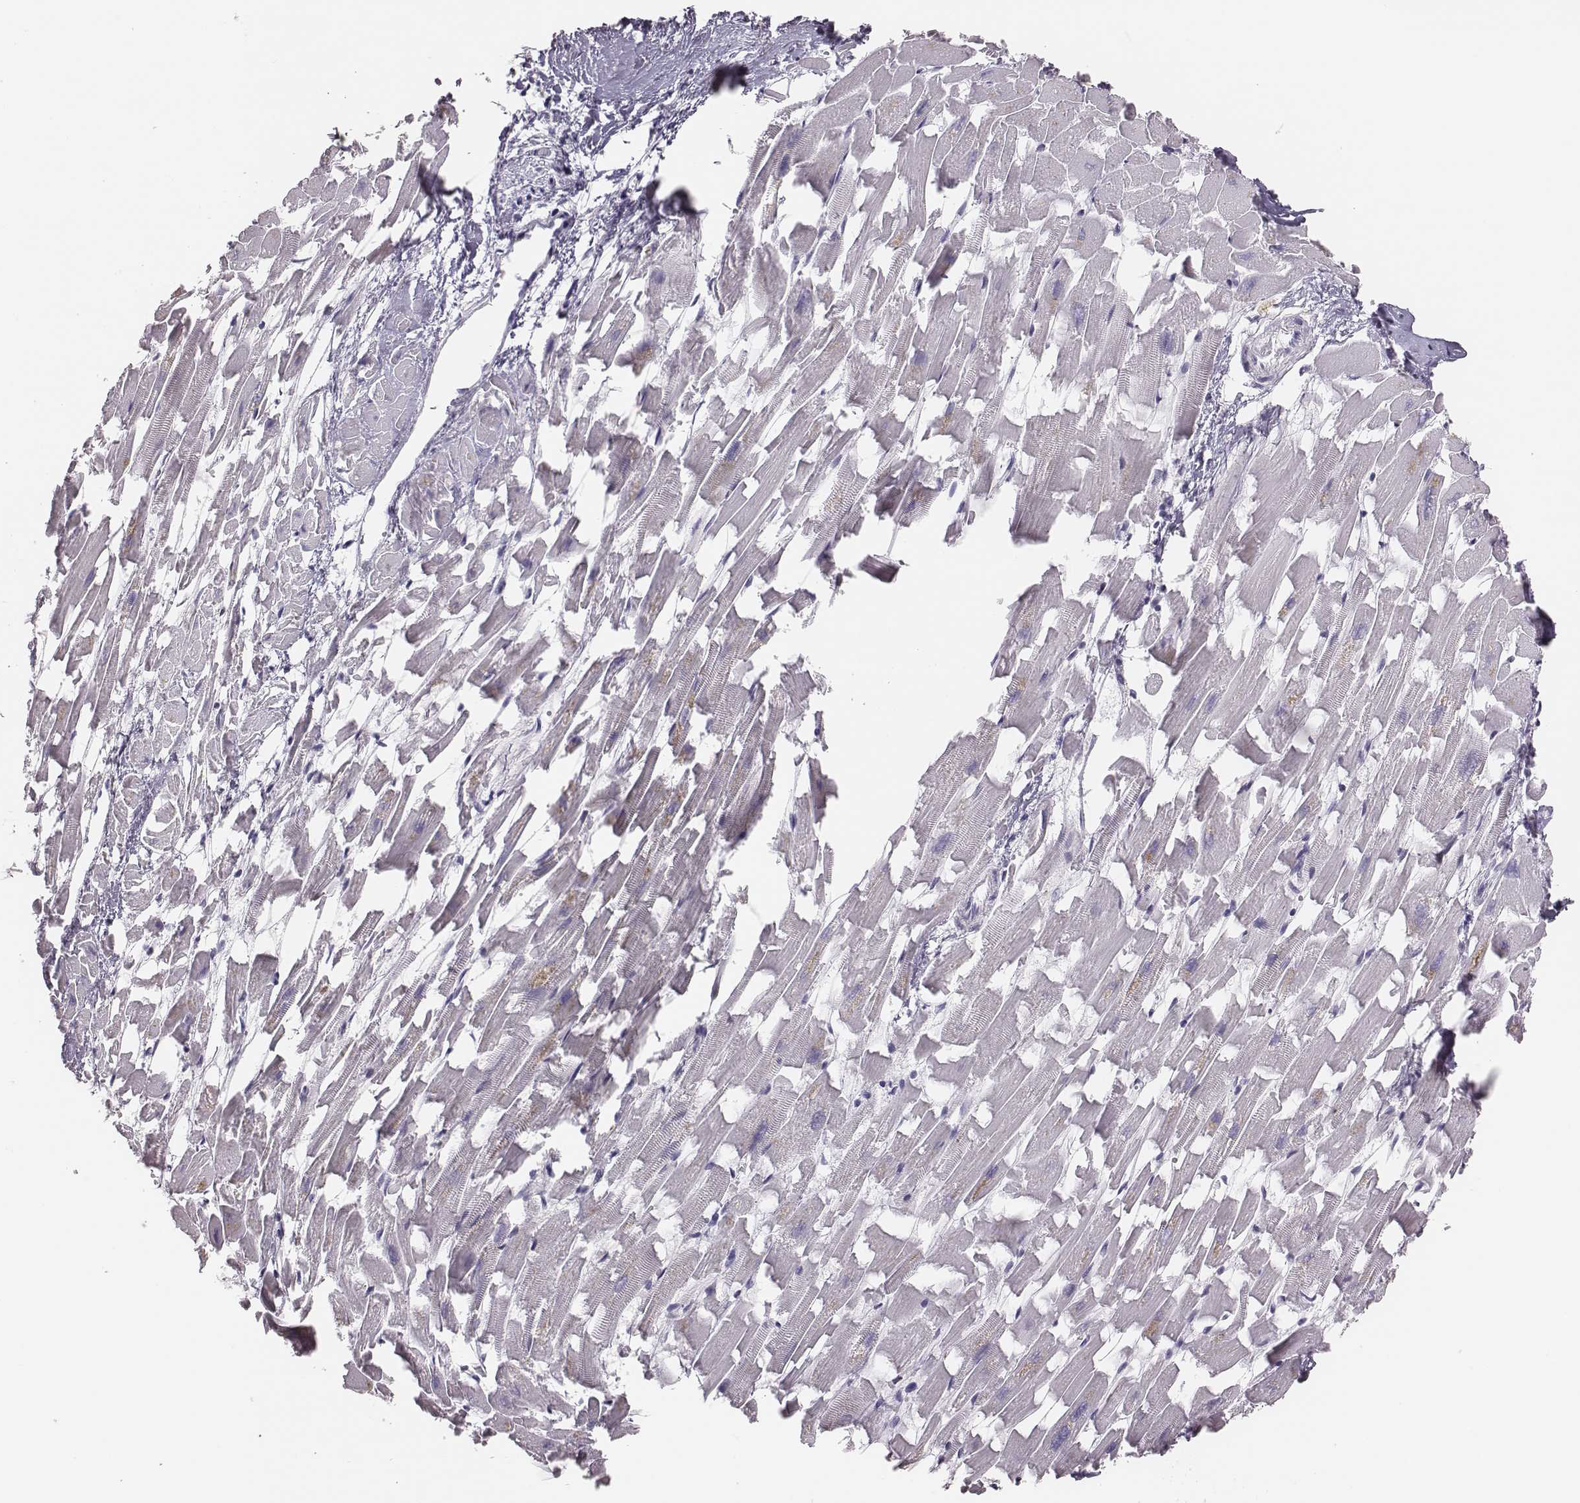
{"staining": {"intensity": "negative", "quantity": "none", "location": "none"}, "tissue": "heart muscle", "cell_type": "Cardiomyocytes", "image_type": "normal", "snomed": [{"axis": "morphology", "description": "Normal tissue, NOS"}, {"axis": "topography", "description": "Heart"}], "caption": "This is an immunohistochemistry (IHC) image of unremarkable human heart muscle. There is no staining in cardiomyocytes.", "gene": "H1", "patient": {"sex": "female", "age": 64}}